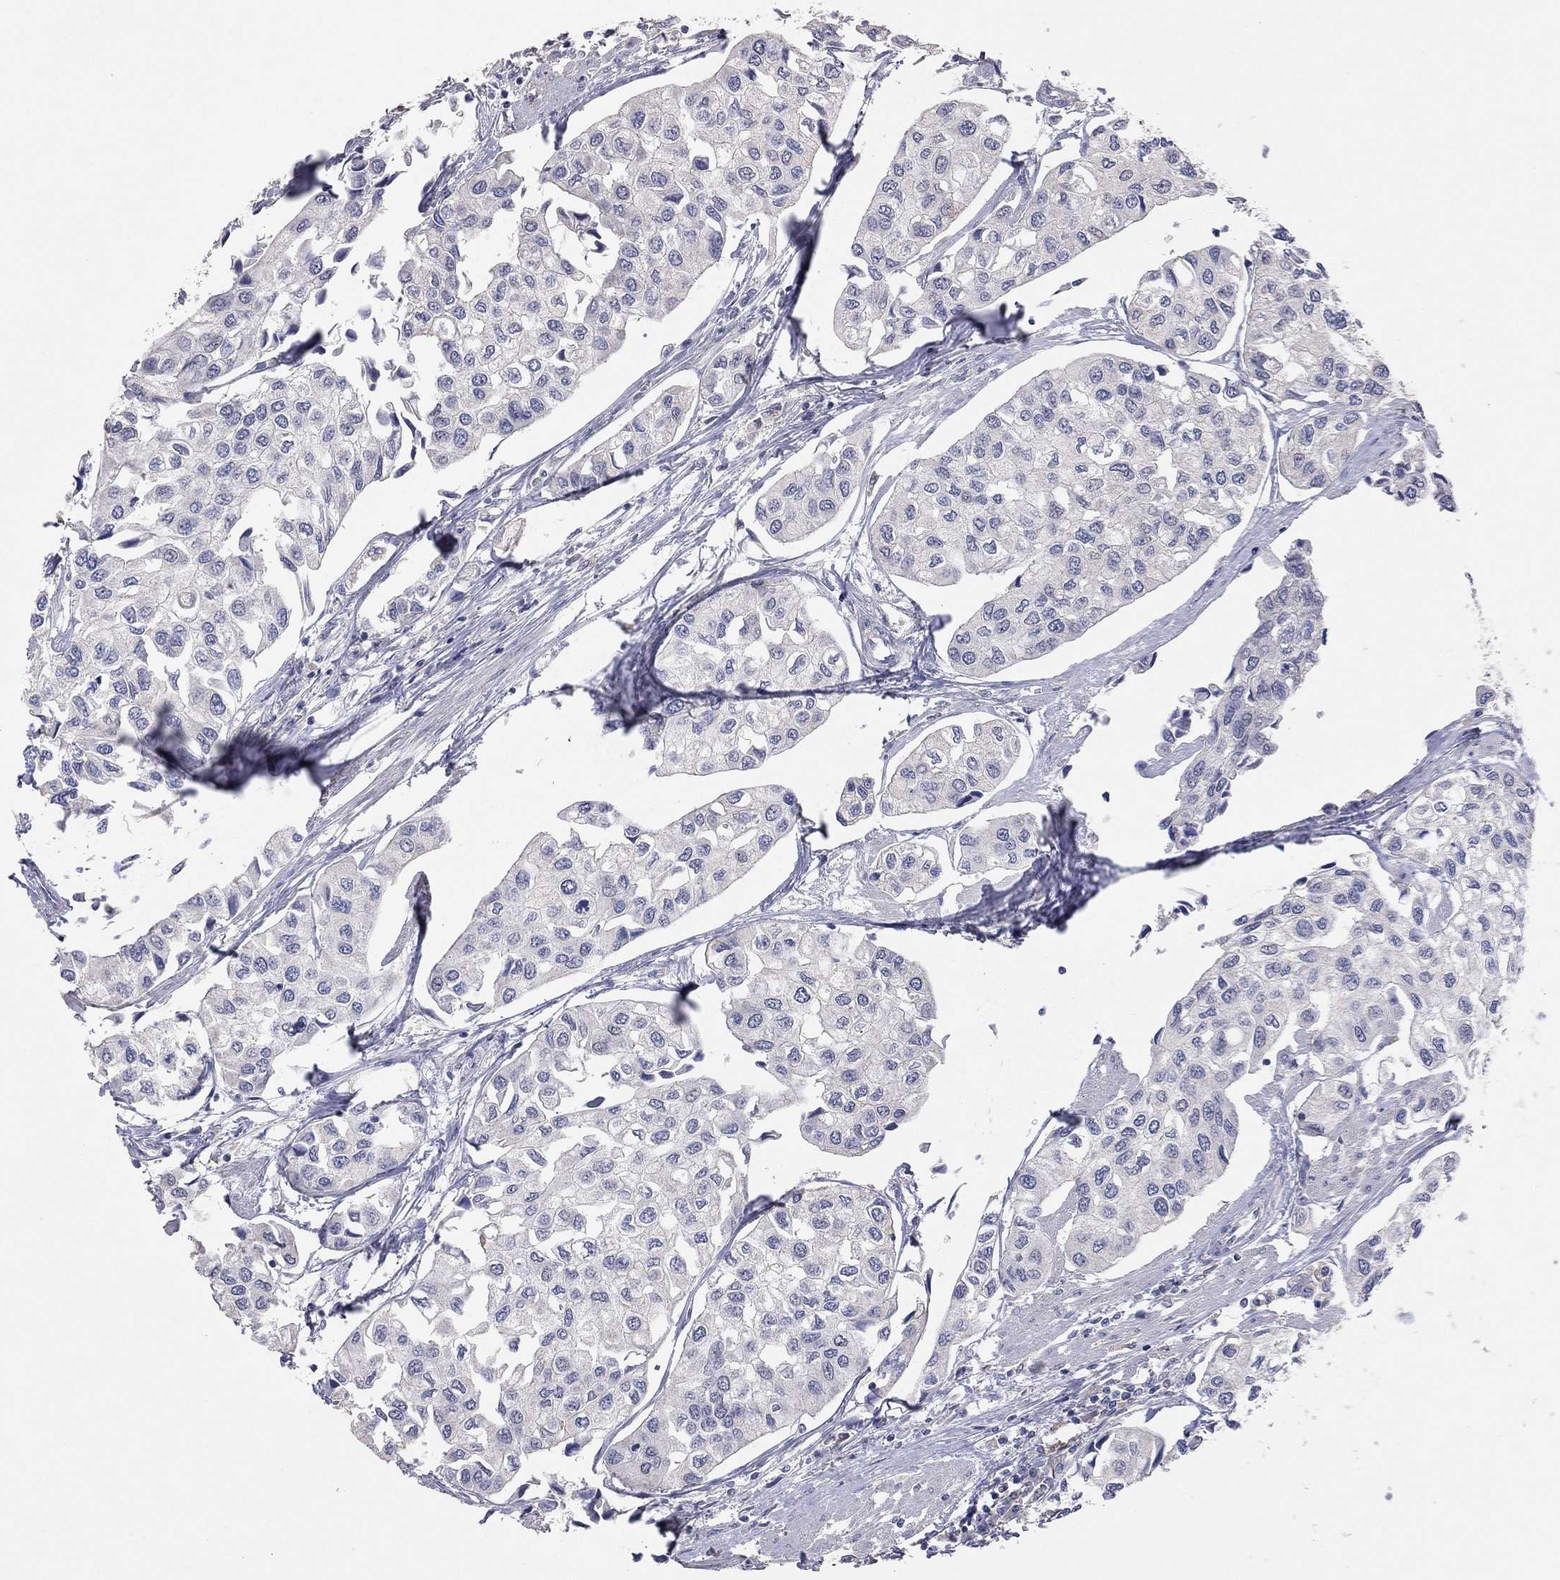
{"staining": {"intensity": "negative", "quantity": "none", "location": "none"}, "tissue": "urothelial cancer", "cell_type": "Tumor cells", "image_type": "cancer", "snomed": [{"axis": "morphology", "description": "Urothelial carcinoma, High grade"}, {"axis": "topography", "description": "Urinary bladder"}], "caption": "High-grade urothelial carcinoma was stained to show a protein in brown. There is no significant staining in tumor cells.", "gene": "MMP13", "patient": {"sex": "male", "age": 73}}